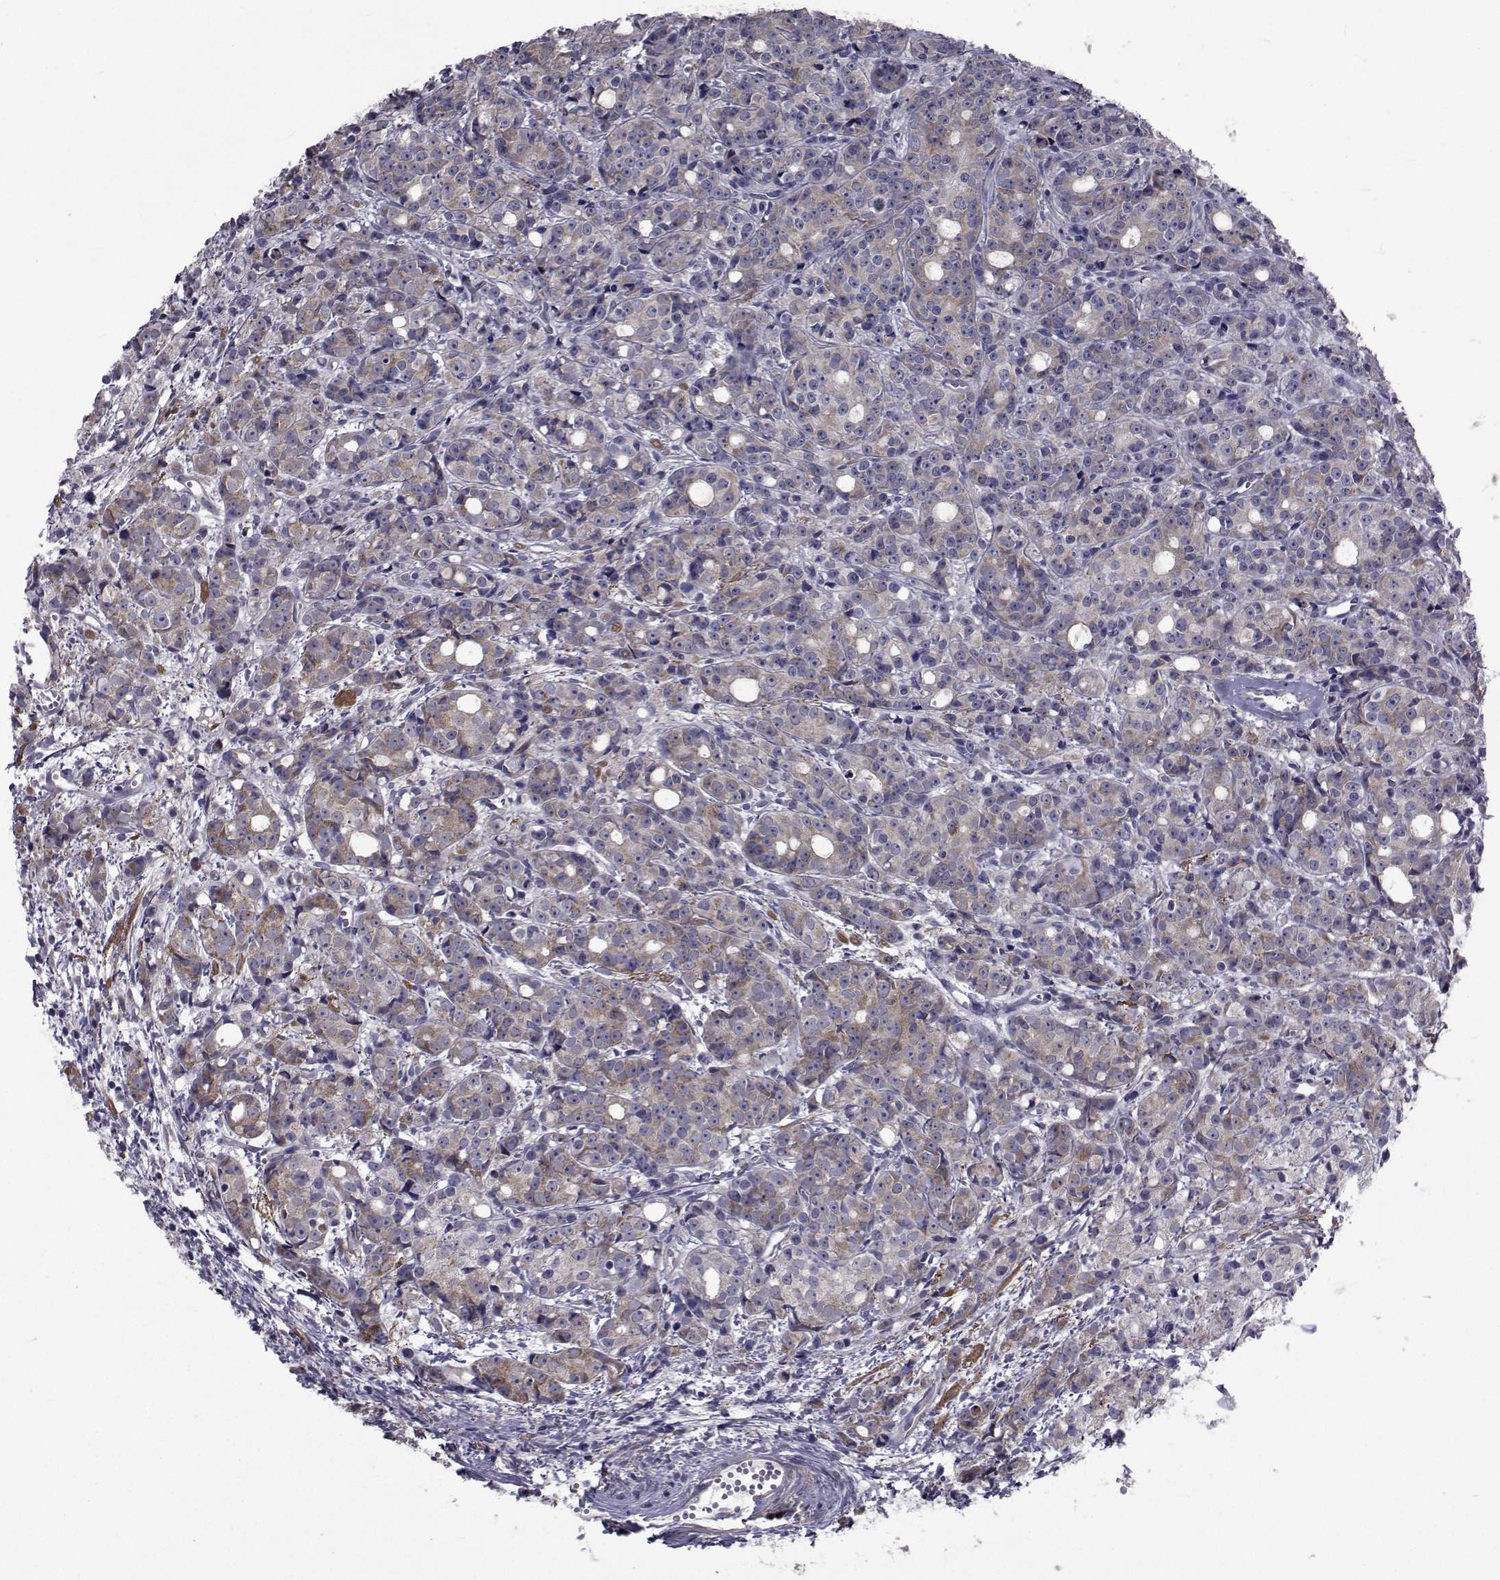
{"staining": {"intensity": "weak", "quantity": "<25%", "location": "cytoplasmic/membranous"}, "tissue": "prostate cancer", "cell_type": "Tumor cells", "image_type": "cancer", "snomed": [{"axis": "morphology", "description": "Adenocarcinoma, Medium grade"}, {"axis": "topography", "description": "Prostate"}], "caption": "There is no significant expression in tumor cells of prostate cancer (medium-grade adenocarcinoma). (DAB (3,3'-diaminobenzidine) immunohistochemistry, high magnification).", "gene": "CFAP74", "patient": {"sex": "male", "age": 74}}